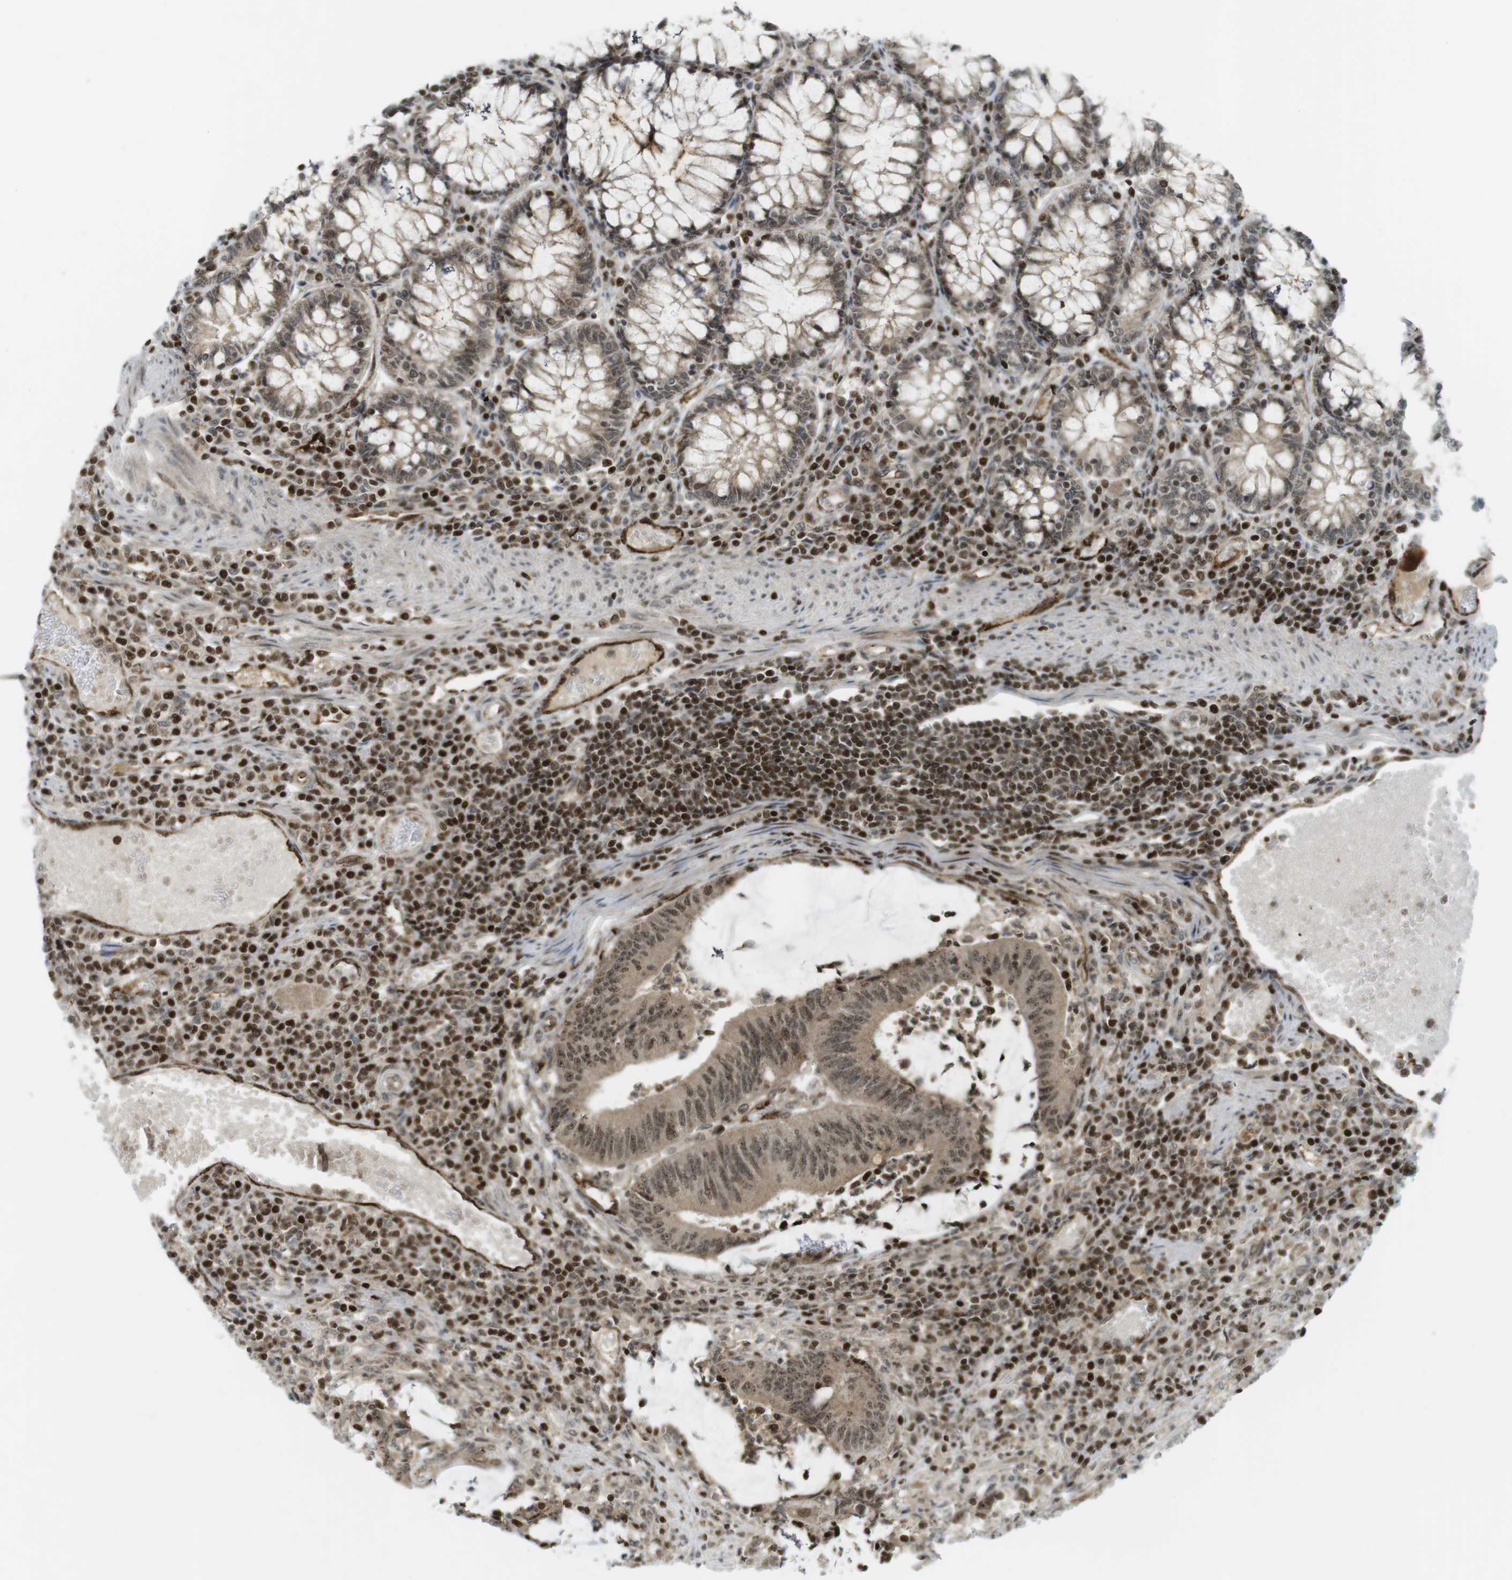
{"staining": {"intensity": "moderate", "quantity": ">75%", "location": "cytoplasmic/membranous,nuclear"}, "tissue": "colorectal cancer", "cell_type": "Tumor cells", "image_type": "cancer", "snomed": [{"axis": "morphology", "description": "Adenocarcinoma, NOS"}, {"axis": "topography", "description": "Rectum"}], "caption": "This is an image of immunohistochemistry (IHC) staining of colorectal adenocarcinoma, which shows moderate positivity in the cytoplasmic/membranous and nuclear of tumor cells.", "gene": "PPP1R13B", "patient": {"sex": "female", "age": 66}}